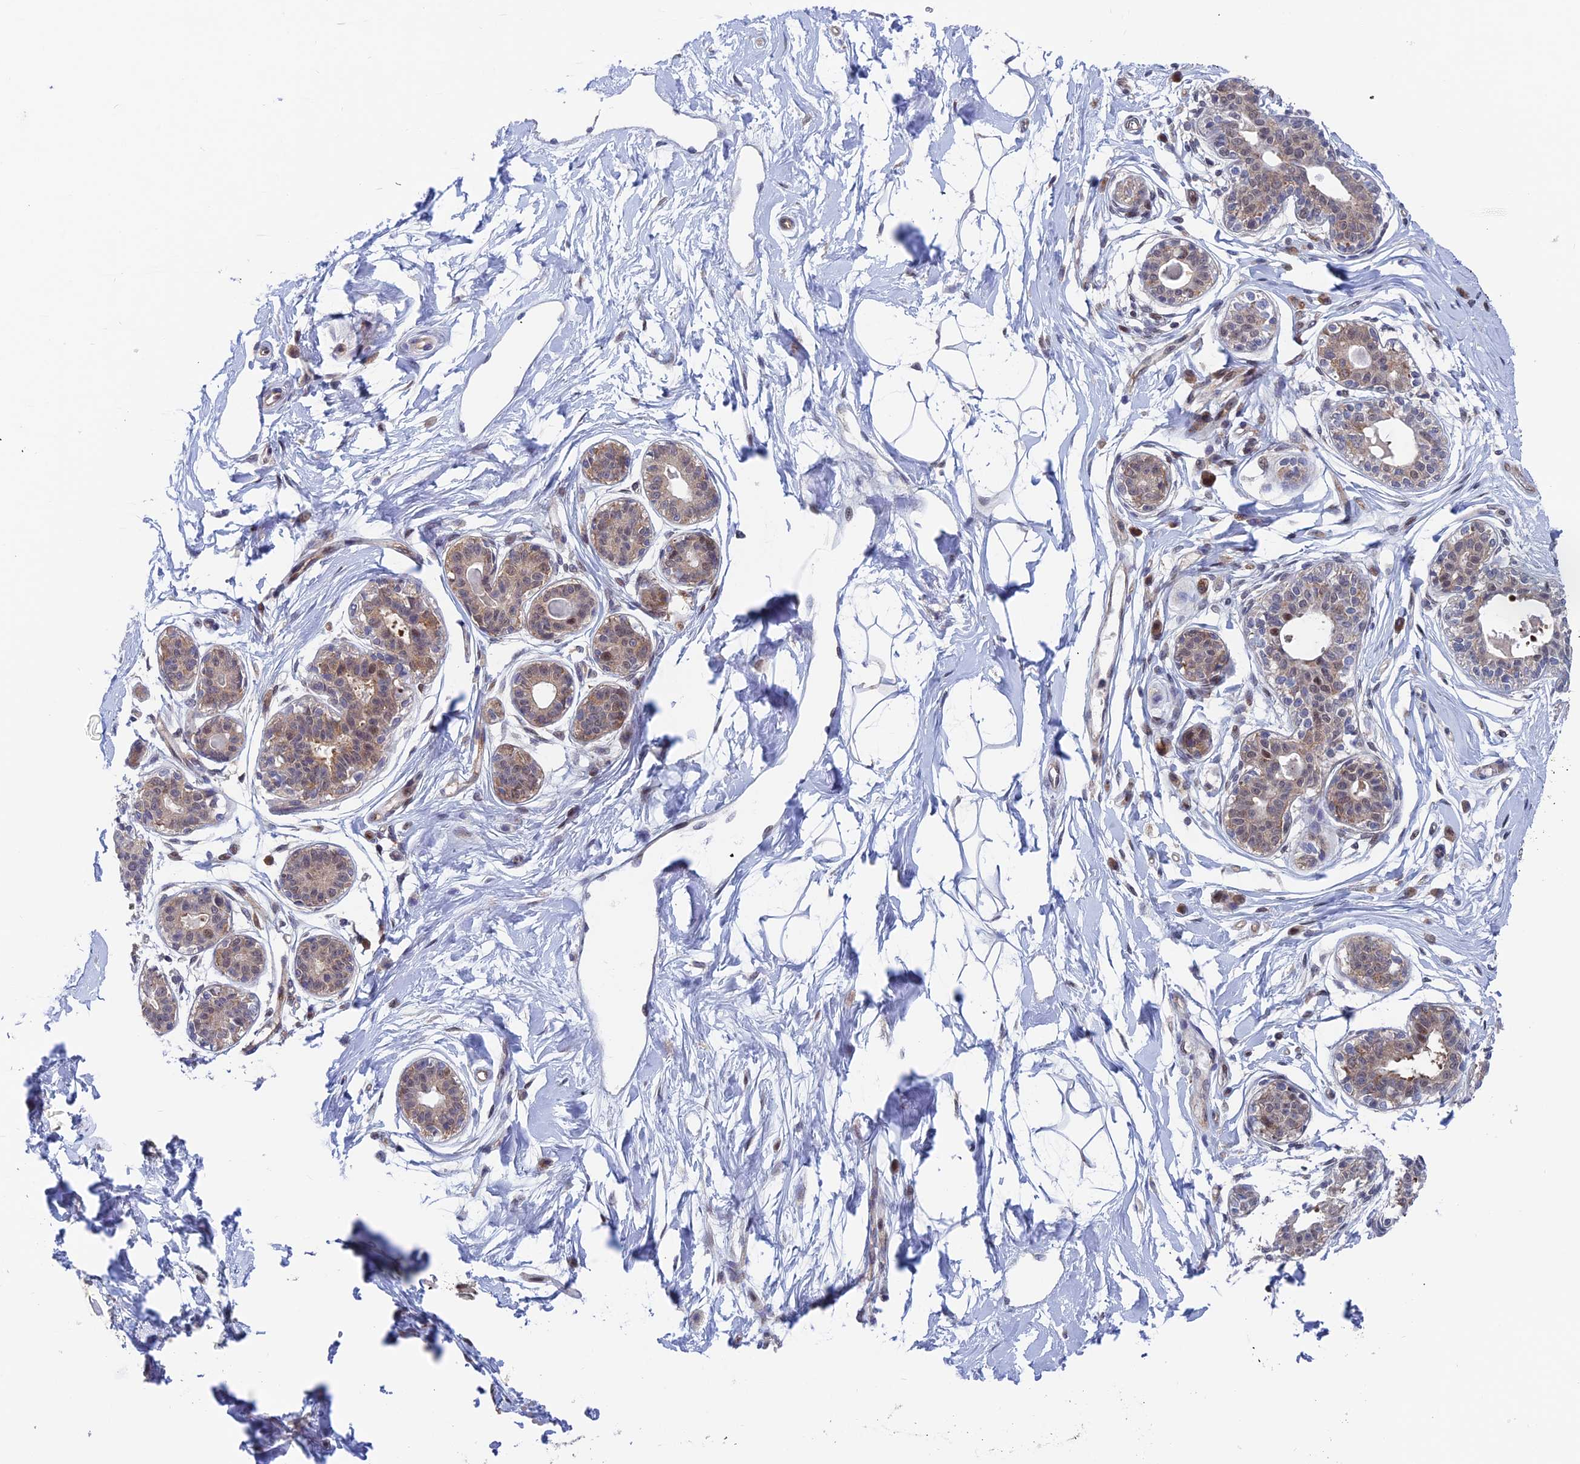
{"staining": {"intensity": "negative", "quantity": "none", "location": "none"}, "tissue": "breast", "cell_type": "Adipocytes", "image_type": "normal", "snomed": [{"axis": "morphology", "description": "Normal tissue, NOS"}, {"axis": "topography", "description": "Breast"}], "caption": "An immunohistochemistry image of unremarkable breast is shown. There is no staining in adipocytes of breast. The staining is performed using DAB (3,3'-diaminobenzidine) brown chromogen with nuclei counter-stained in using hematoxylin.", "gene": "IGBP1", "patient": {"sex": "female", "age": 45}}